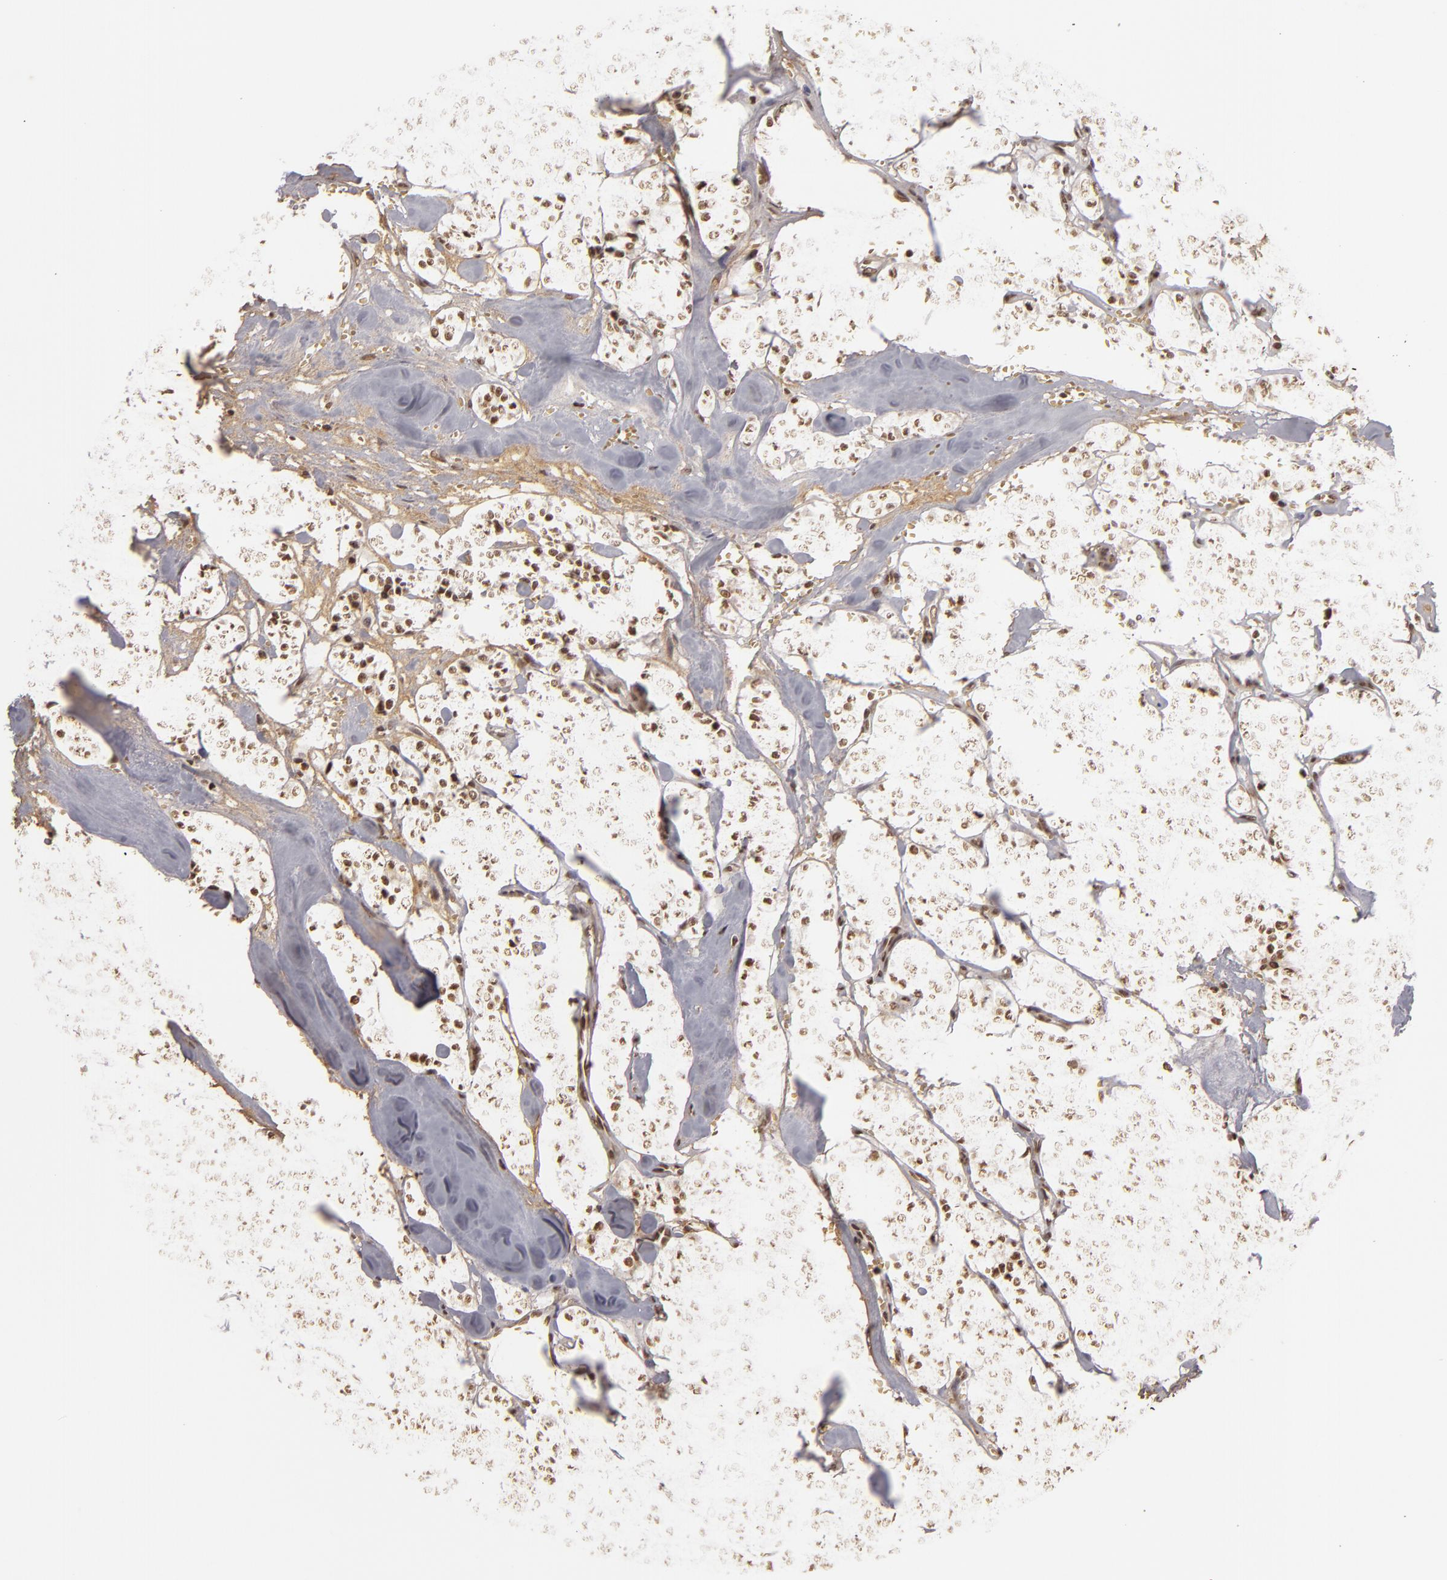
{"staining": {"intensity": "moderate", "quantity": "25%-75%", "location": "nuclear"}, "tissue": "carcinoid", "cell_type": "Tumor cells", "image_type": "cancer", "snomed": [{"axis": "morphology", "description": "Carcinoid, malignant, NOS"}, {"axis": "topography", "description": "Bronchus"}], "caption": "High-magnification brightfield microscopy of carcinoid (malignant) stained with DAB (3,3'-diaminobenzidine) (brown) and counterstained with hematoxylin (blue). tumor cells exhibit moderate nuclear staining is present in approximately25%-75% of cells.", "gene": "CUL3", "patient": {"sex": "male", "age": 55}}